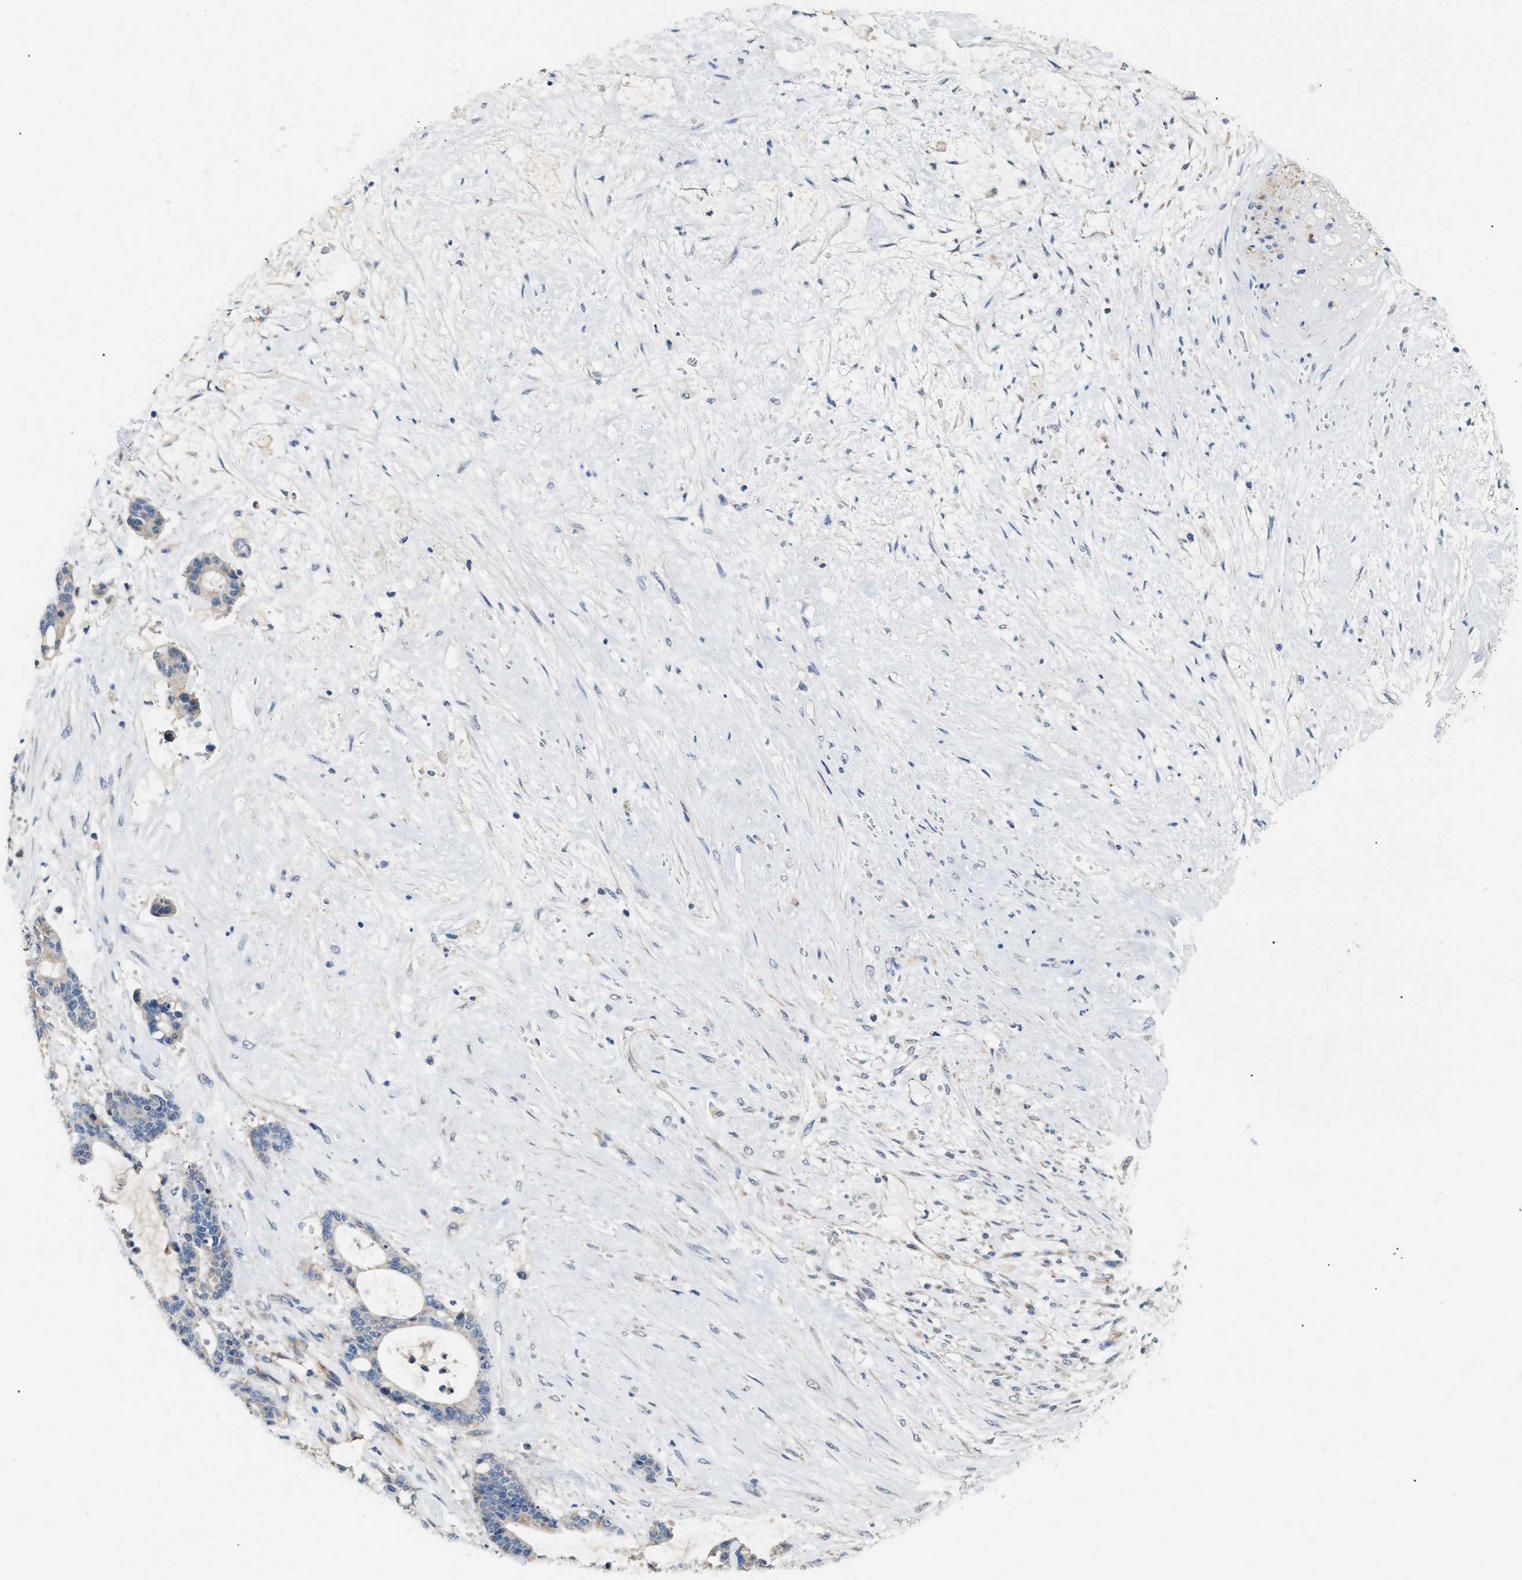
{"staining": {"intensity": "negative", "quantity": "none", "location": "none"}, "tissue": "liver cancer", "cell_type": "Tumor cells", "image_type": "cancer", "snomed": [{"axis": "morphology", "description": "Normal tissue, NOS"}, {"axis": "morphology", "description": "Cholangiocarcinoma"}, {"axis": "topography", "description": "Liver"}, {"axis": "topography", "description": "Peripheral nerve tissue"}], "caption": "Tumor cells are negative for protein expression in human liver cancer (cholangiocarcinoma).", "gene": "DHX58", "patient": {"sex": "female", "age": 73}}